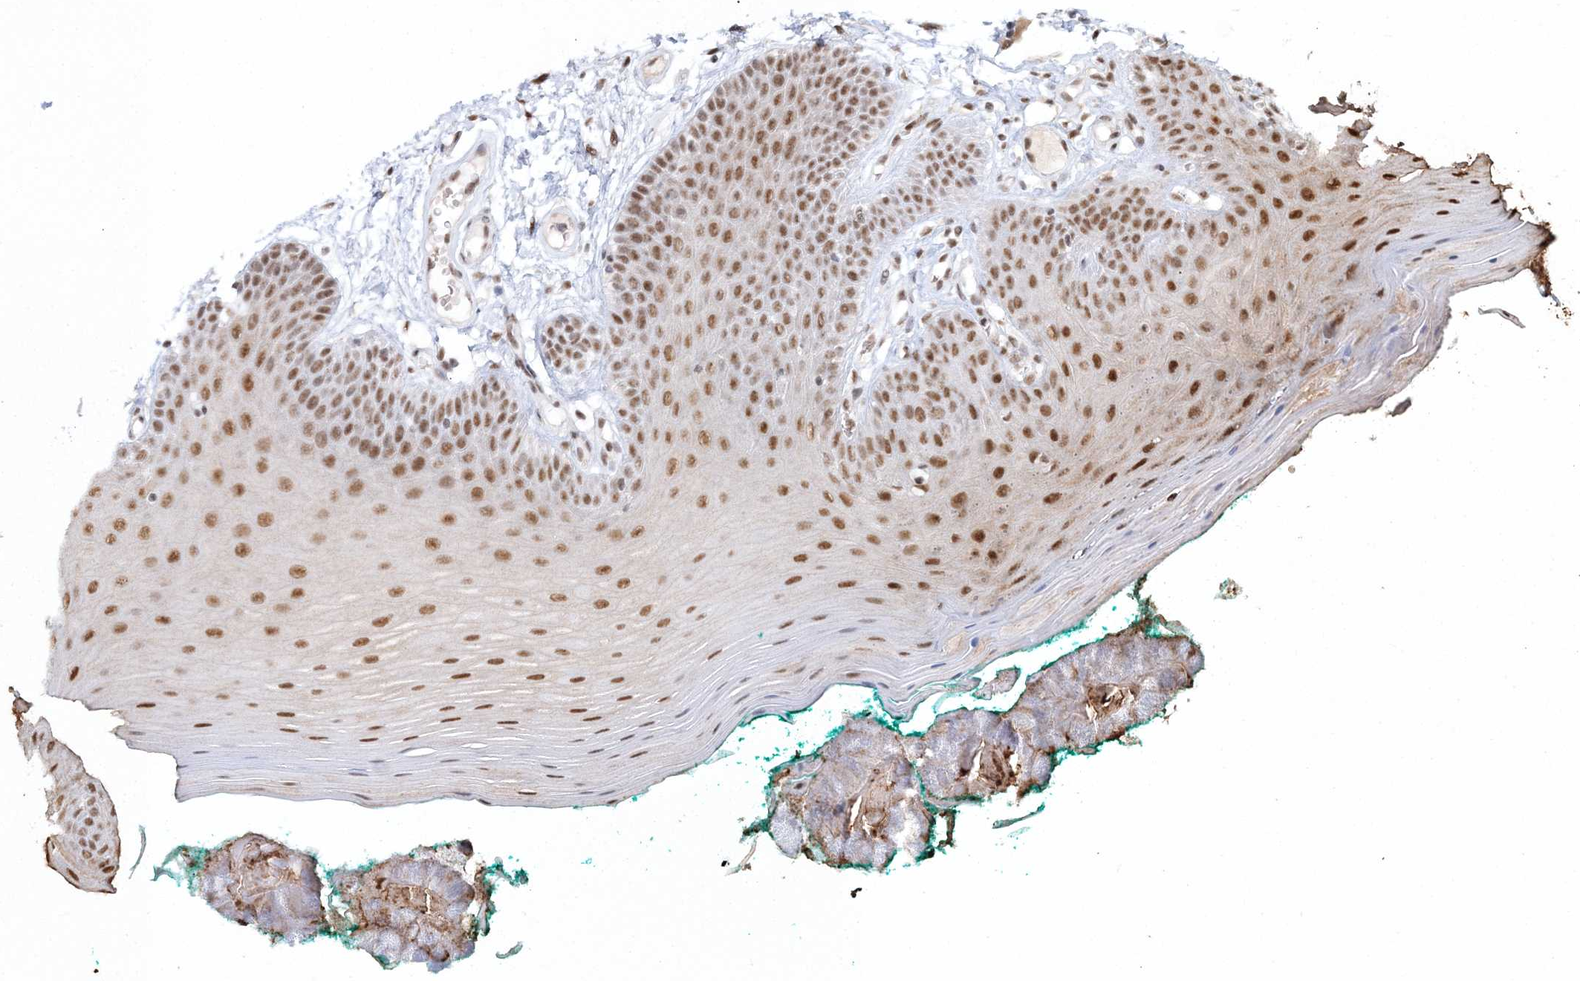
{"staining": {"intensity": "moderate", "quantity": ">75%", "location": "nuclear"}, "tissue": "oral mucosa", "cell_type": "Squamous epithelial cells", "image_type": "normal", "snomed": [{"axis": "morphology", "description": "Normal tissue, NOS"}, {"axis": "topography", "description": "Skeletal muscle"}, {"axis": "topography", "description": "Oral tissue"}], "caption": "A brown stain highlights moderate nuclear staining of a protein in squamous epithelial cells of unremarkable human oral mucosa. (Brightfield microscopy of DAB IHC at high magnification).", "gene": "ENSG00000290315", "patient": {"sex": "male", "age": 58}}